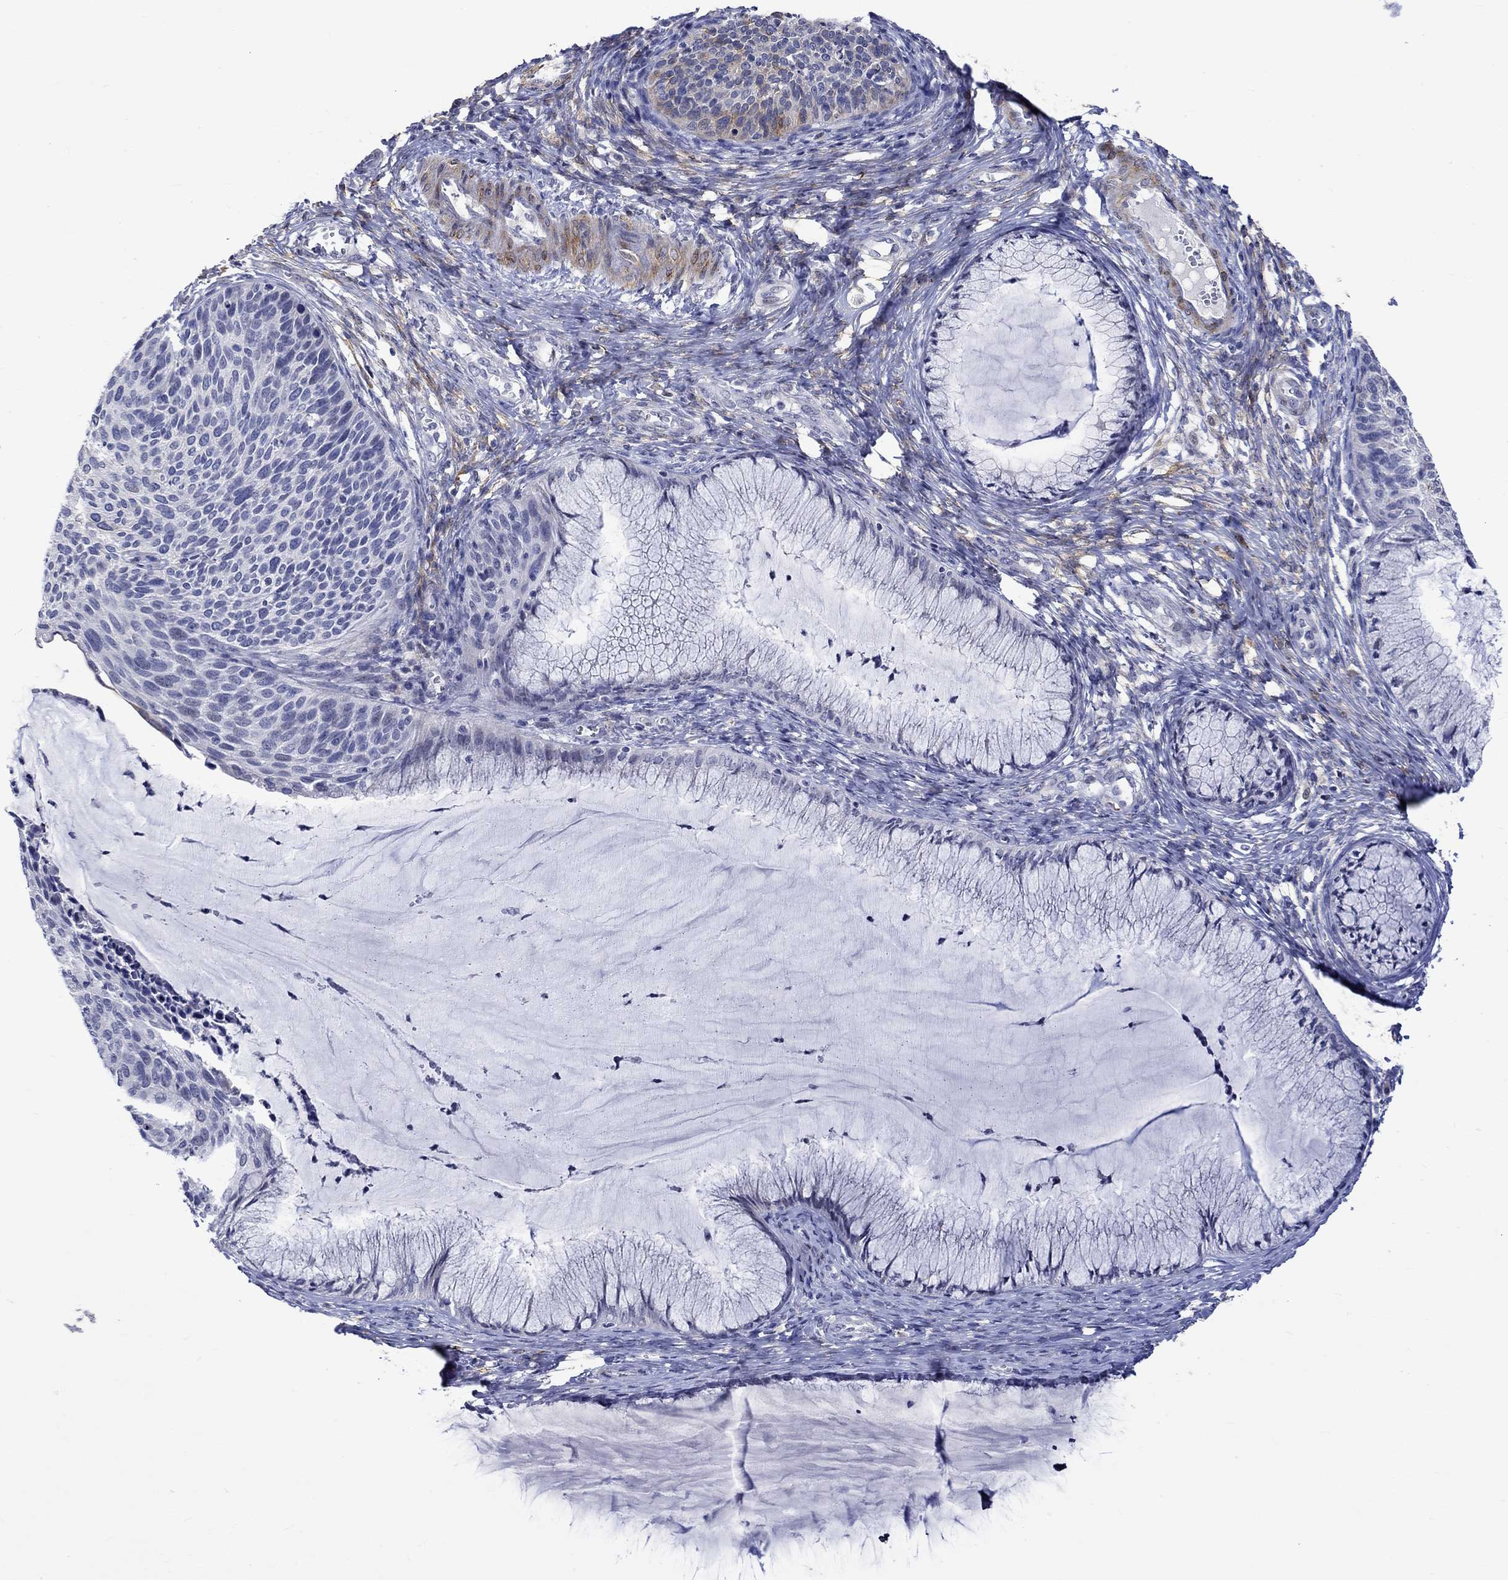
{"staining": {"intensity": "moderate", "quantity": "25%-75%", "location": "cytoplasmic/membranous"}, "tissue": "cervical cancer", "cell_type": "Tumor cells", "image_type": "cancer", "snomed": [{"axis": "morphology", "description": "Squamous cell carcinoma, NOS"}, {"axis": "topography", "description": "Cervix"}], "caption": "A micrograph of cervical cancer stained for a protein demonstrates moderate cytoplasmic/membranous brown staining in tumor cells.", "gene": "CRYAB", "patient": {"sex": "female", "age": 36}}